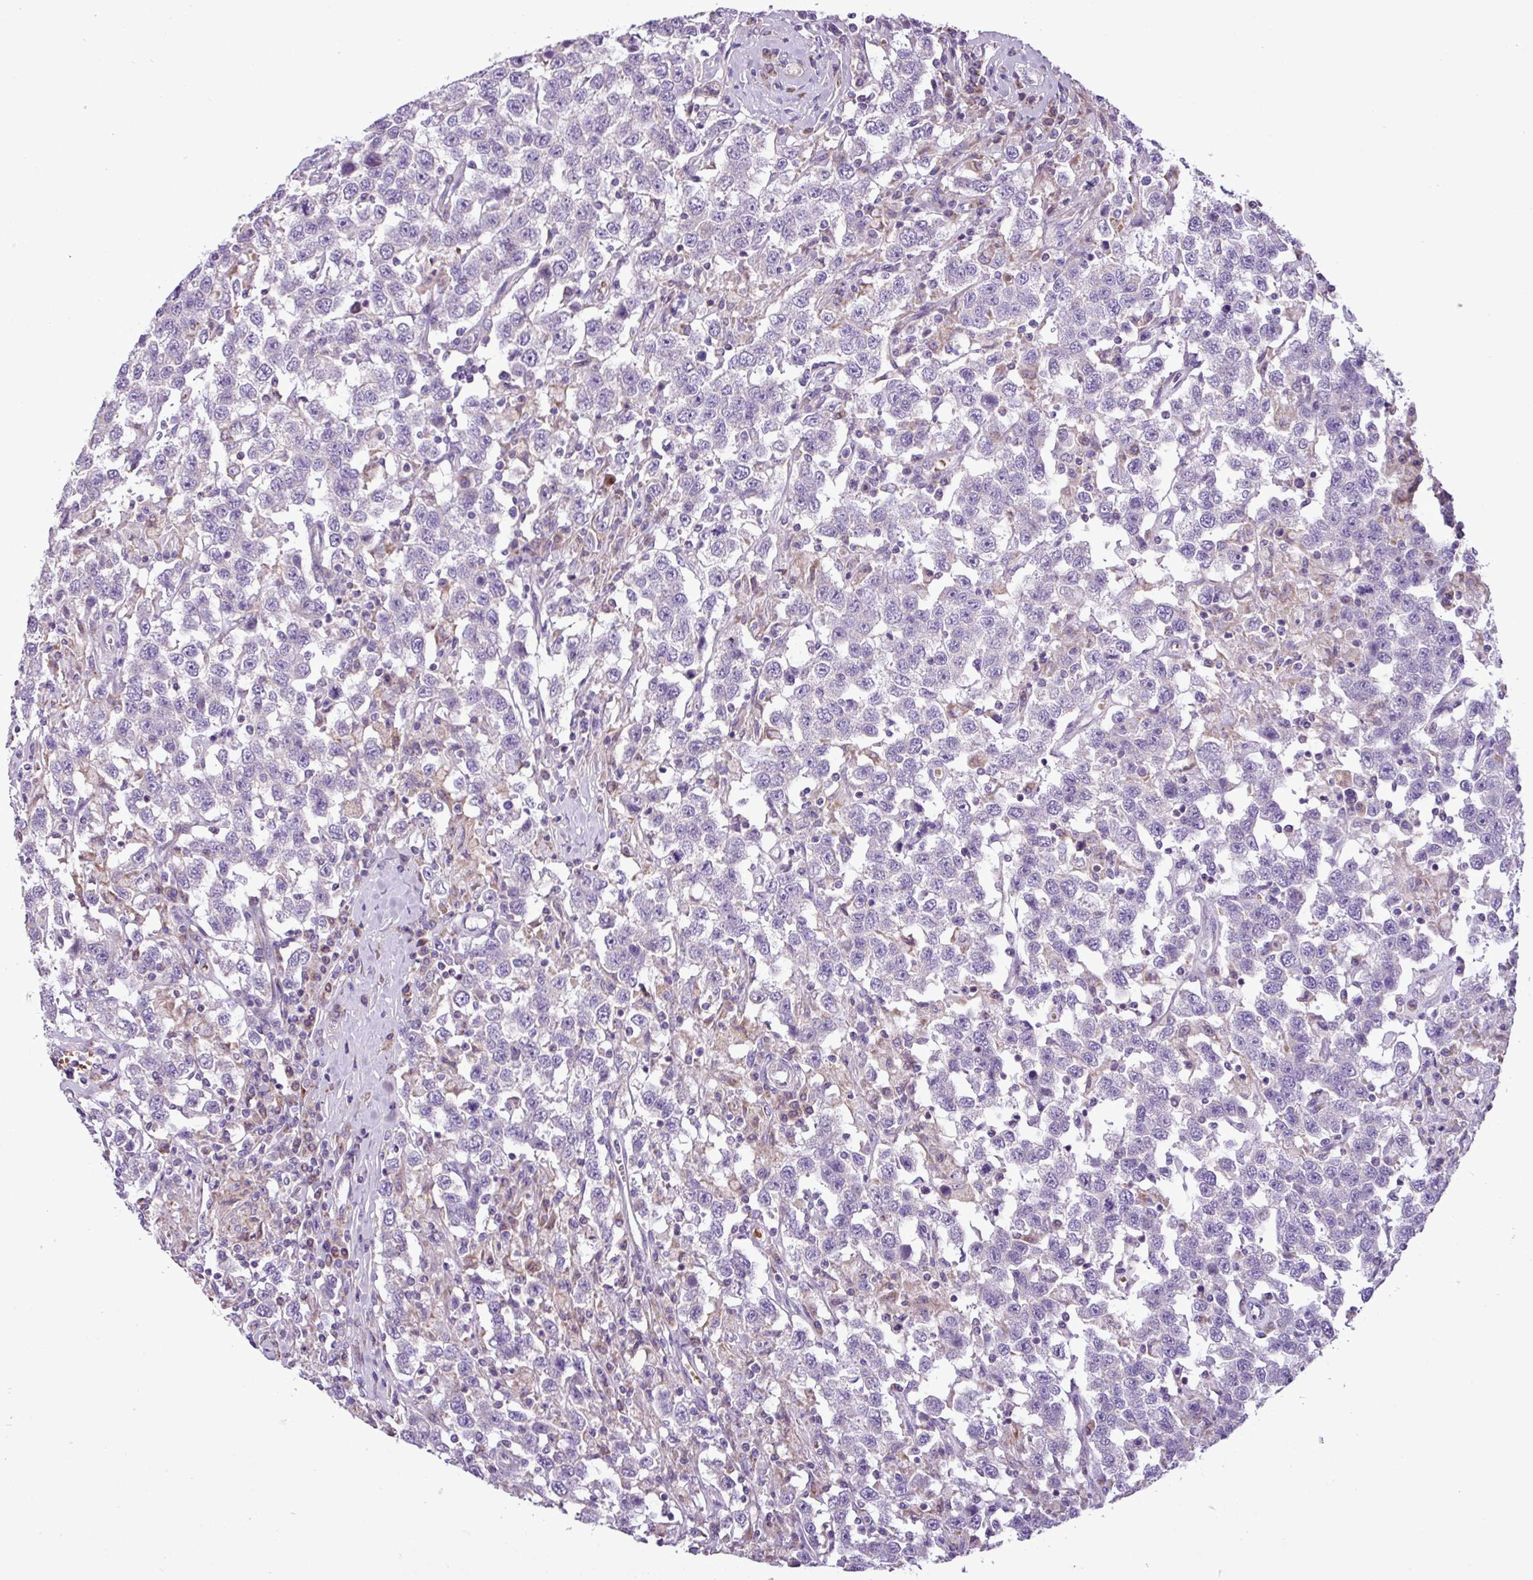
{"staining": {"intensity": "negative", "quantity": "none", "location": "none"}, "tissue": "testis cancer", "cell_type": "Tumor cells", "image_type": "cancer", "snomed": [{"axis": "morphology", "description": "Seminoma, NOS"}, {"axis": "topography", "description": "Testis"}], "caption": "Seminoma (testis) was stained to show a protein in brown. There is no significant expression in tumor cells.", "gene": "FAM183A", "patient": {"sex": "male", "age": 41}}